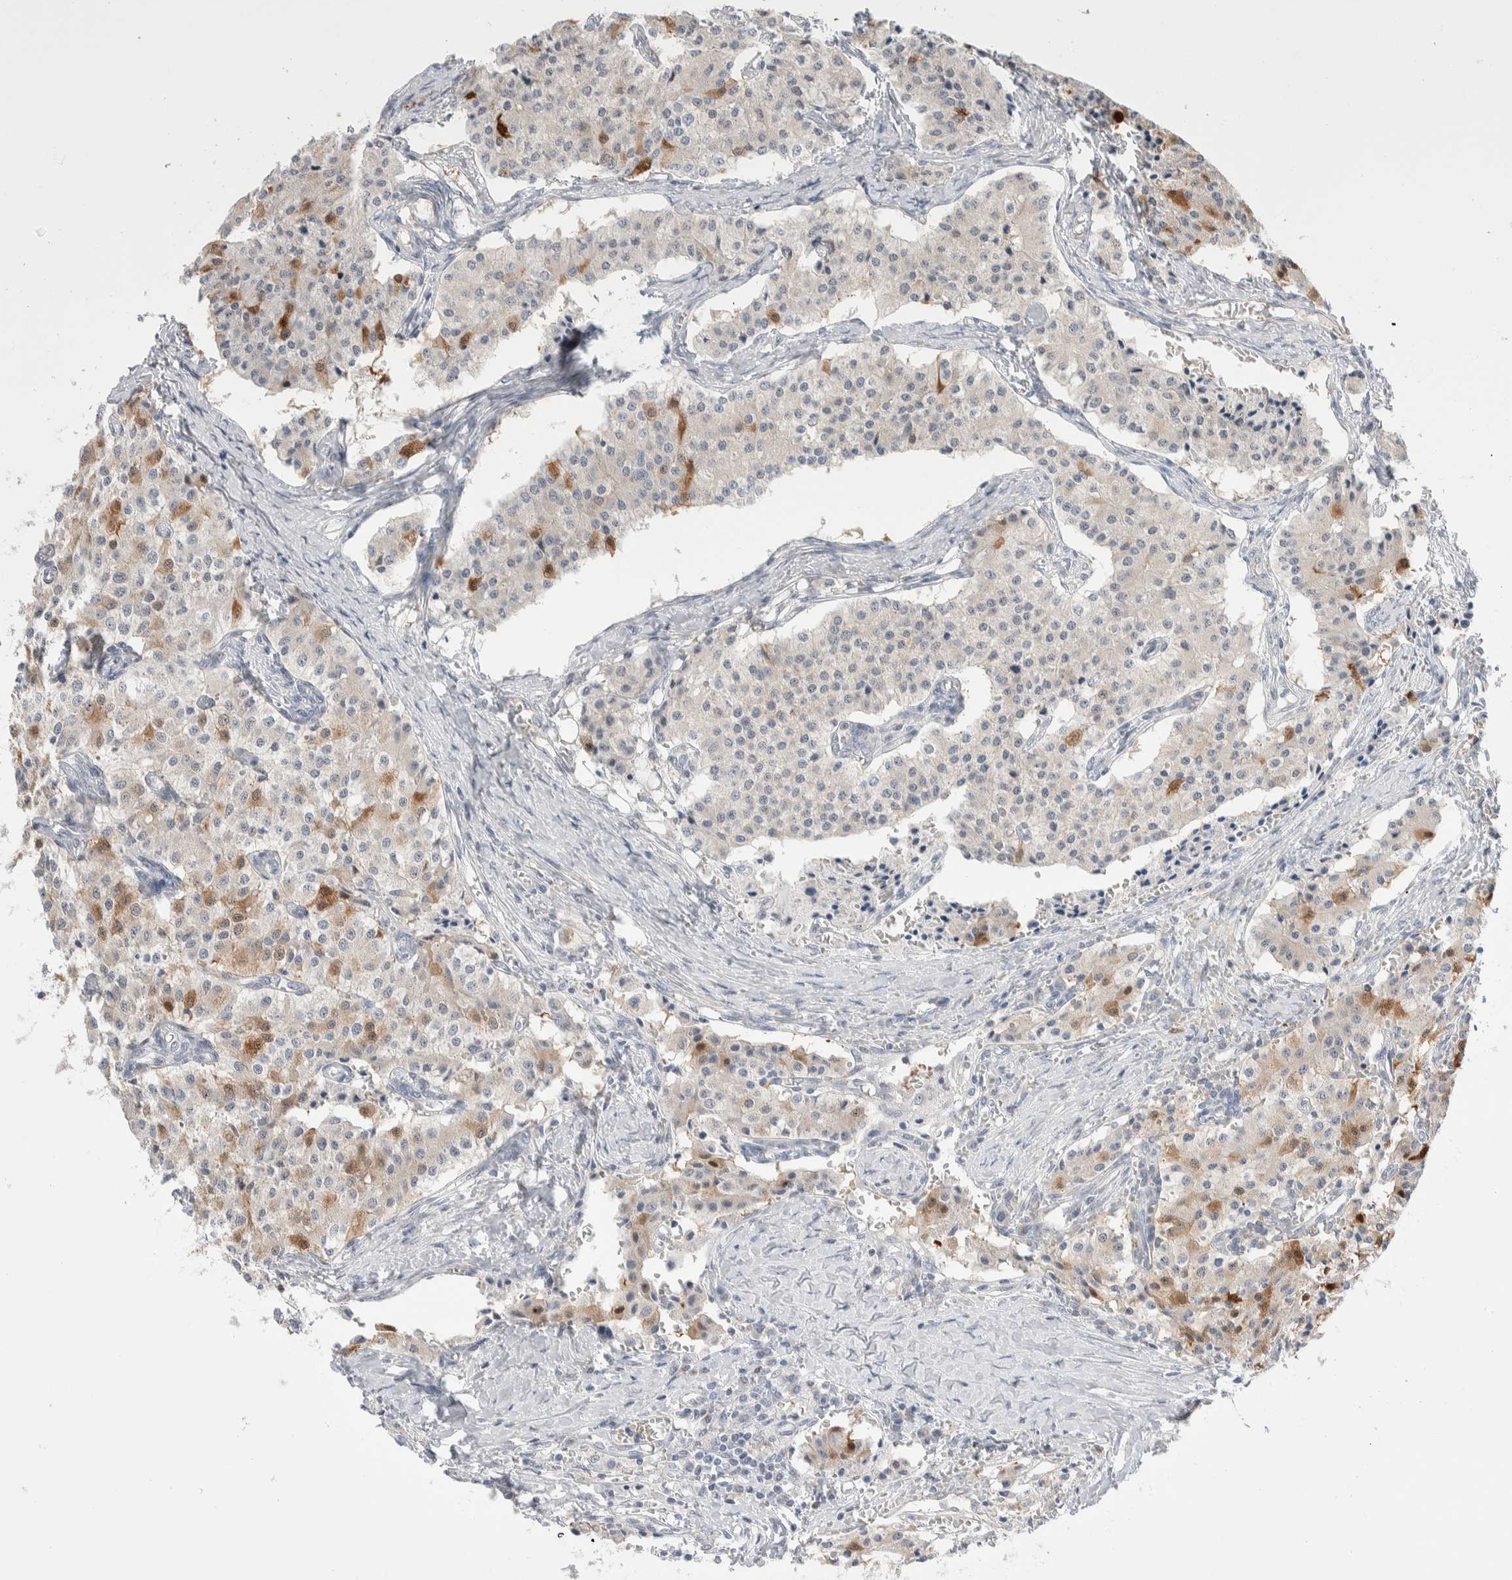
{"staining": {"intensity": "moderate", "quantity": "<25%", "location": "cytoplasmic/membranous"}, "tissue": "carcinoid", "cell_type": "Tumor cells", "image_type": "cancer", "snomed": [{"axis": "morphology", "description": "Carcinoid, malignant, NOS"}, {"axis": "topography", "description": "Colon"}], "caption": "An IHC micrograph of tumor tissue is shown. Protein staining in brown highlights moderate cytoplasmic/membranous positivity in carcinoid (malignant) within tumor cells.", "gene": "C1orf112", "patient": {"sex": "female", "age": 52}}